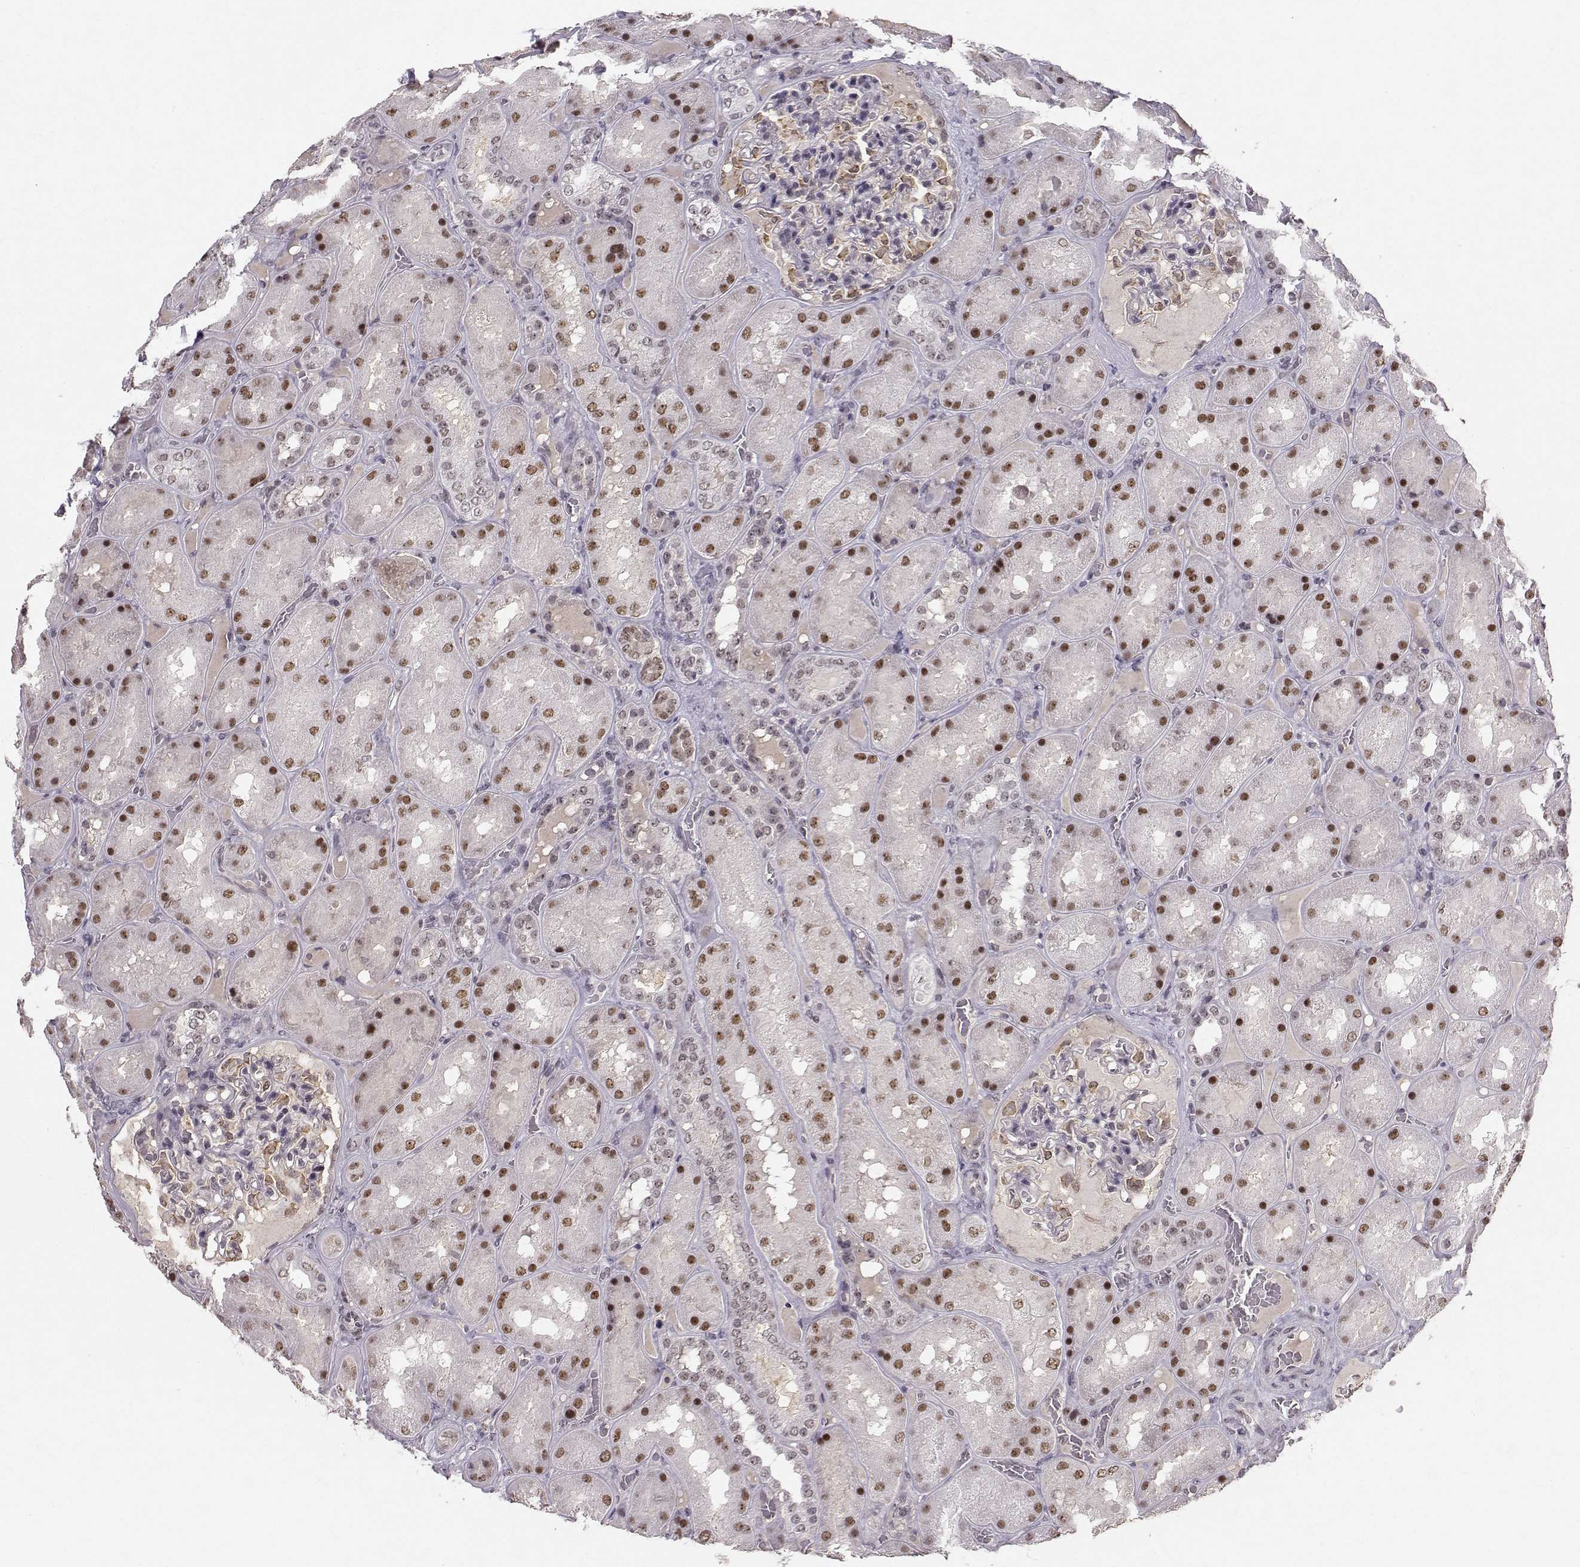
{"staining": {"intensity": "strong", "quantity": "<25%", "location": "nuclear"}, "tissue": "kidney", "cell_type": "Cells in glomeruli", "image_type": "normal", "snomed": [{"axis": "morphology", "description": "Normal tissue, NOS"}, {"axis": "topography", "description": "Kidney"}], "caption": "Protein expression analysis of normal human kidney reveals strong nuclear staining in approximately <25% of cells in glomeruli. (Brightfield microscopy of DAB IHC at high magnification).", "gene": "RPP38", "patient": {"sex": "male", "age": 73}}